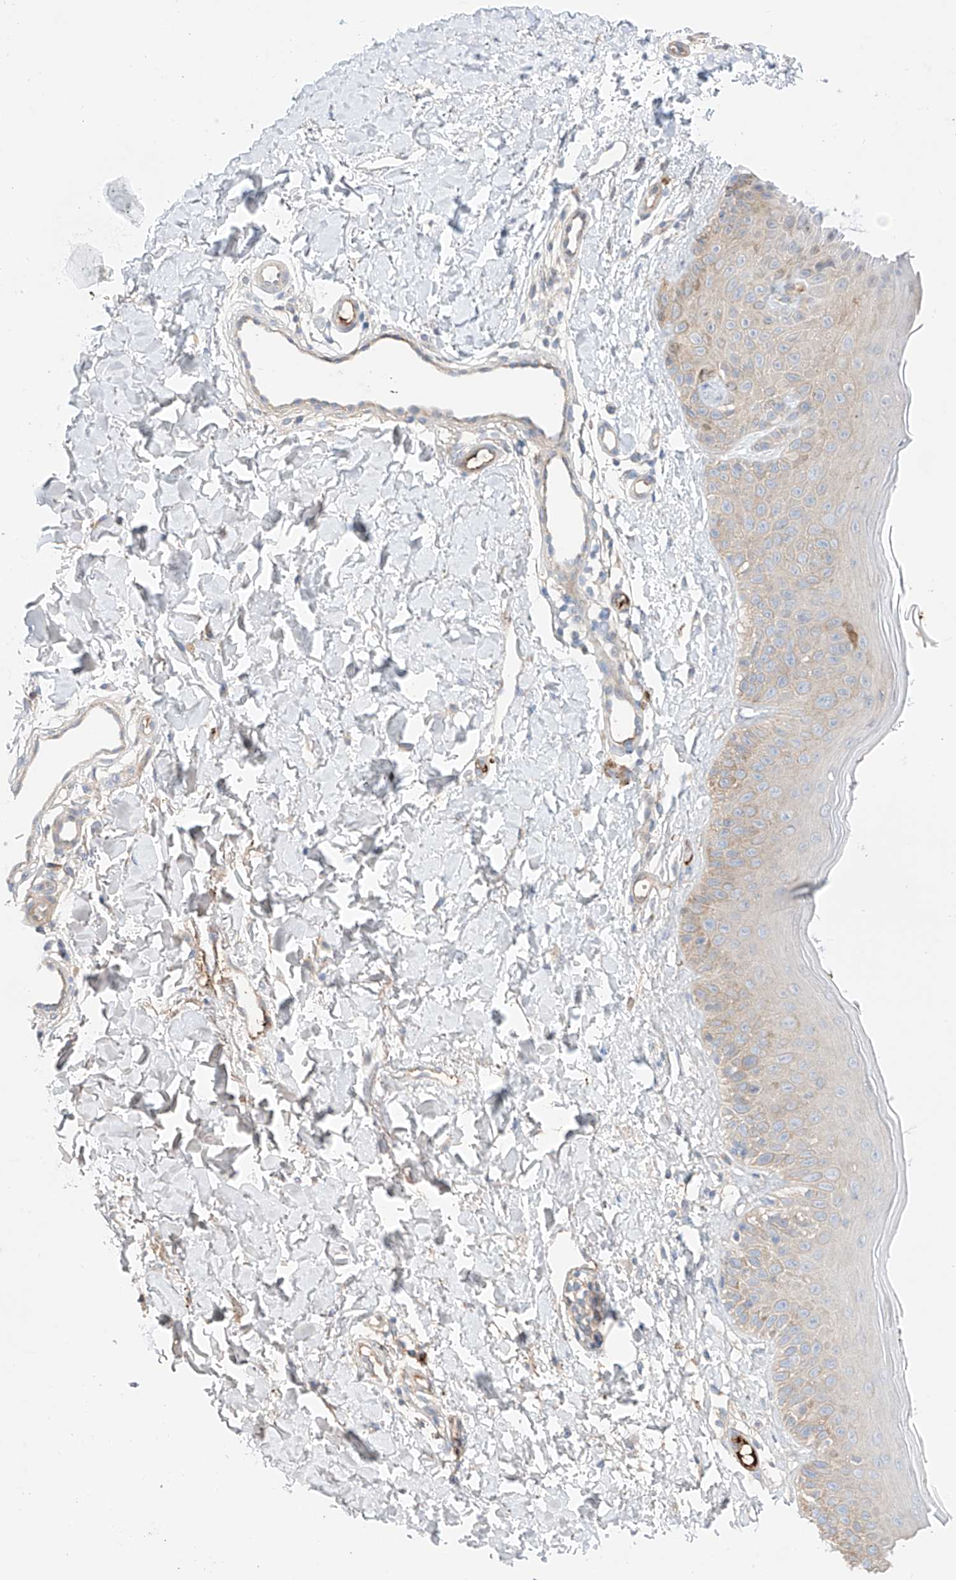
{"staining": {"intensity": "moderate", "quantity": "25%-75%", "location": "cytoplasmic/membranous"}, "tissue": "skin", "cell_type": "Fibroblasts", "image_type": "normal", "snomed": [{"axis": "morphology", "description": "Normal tissue, NOS"}, {"axis": "topography", "description": "Skin"}], "caption": "Immunohistochemical staining of benign human skin exhibits moderate cytoplasmic/membranous protein expression in approximately 25%-75% of fibroblasts. Nuclei are stained in blue.", "gene": "PGGT1B", "patient": {"sex": "male", "age": 52}}